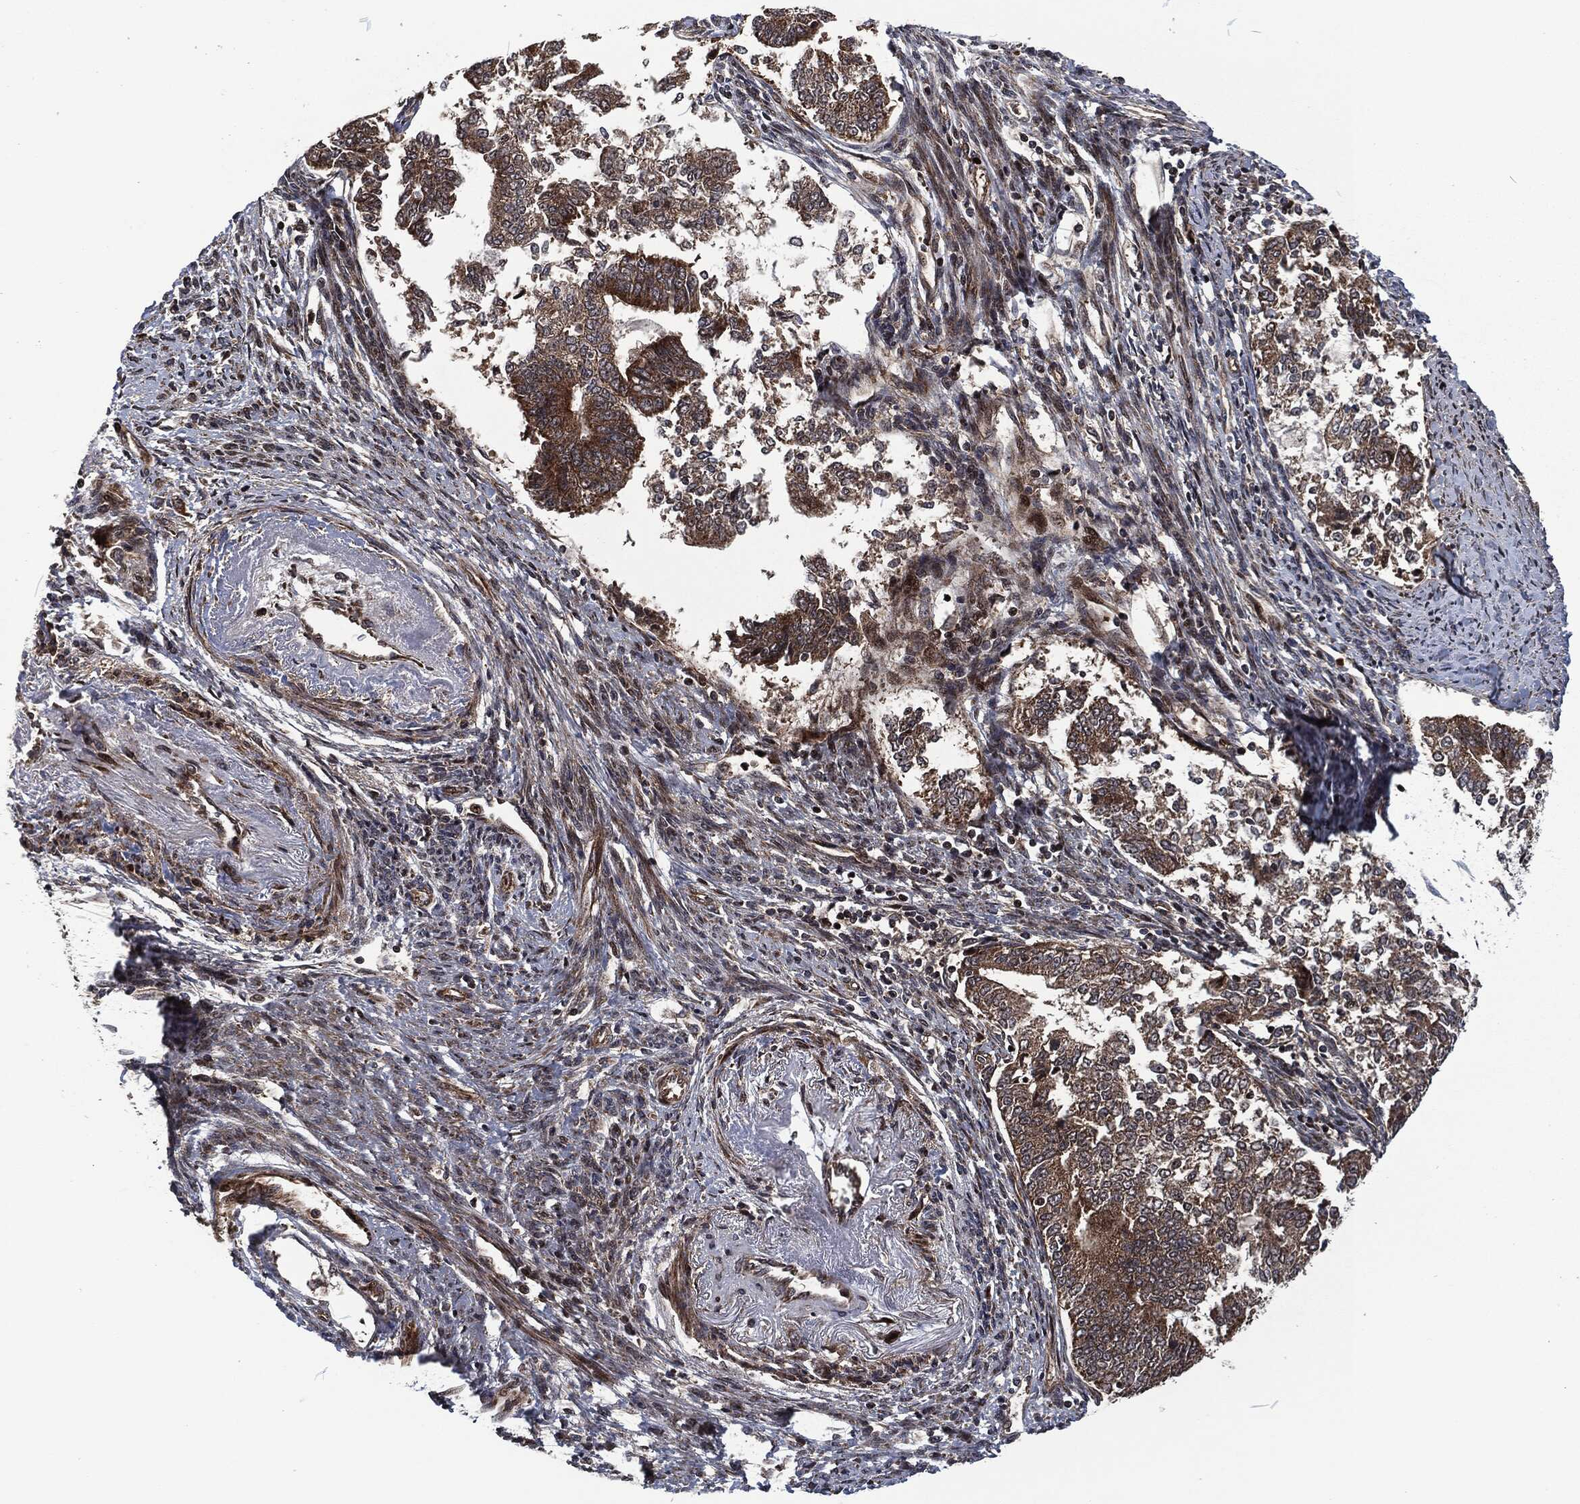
{"staining": {"intensity": "weak", "quantity": "25%-75%", "location": "cytoplasmic/membranous"}, "tissue": "endometrial cancer", "cell_type": "Tumor cells", "image_type": "cancer", "snomed": [{"axis": "morphology", "description": "Adenocarcinoma, NOS"}, {"axis": "topography", "description": "Endometrium"}], "caption": "Human endometrial cancer stained with a protein marker displays weak staining in tumor cells.", "gene": "CMPK2", "patient": {"sex": "female", "age": 65}}